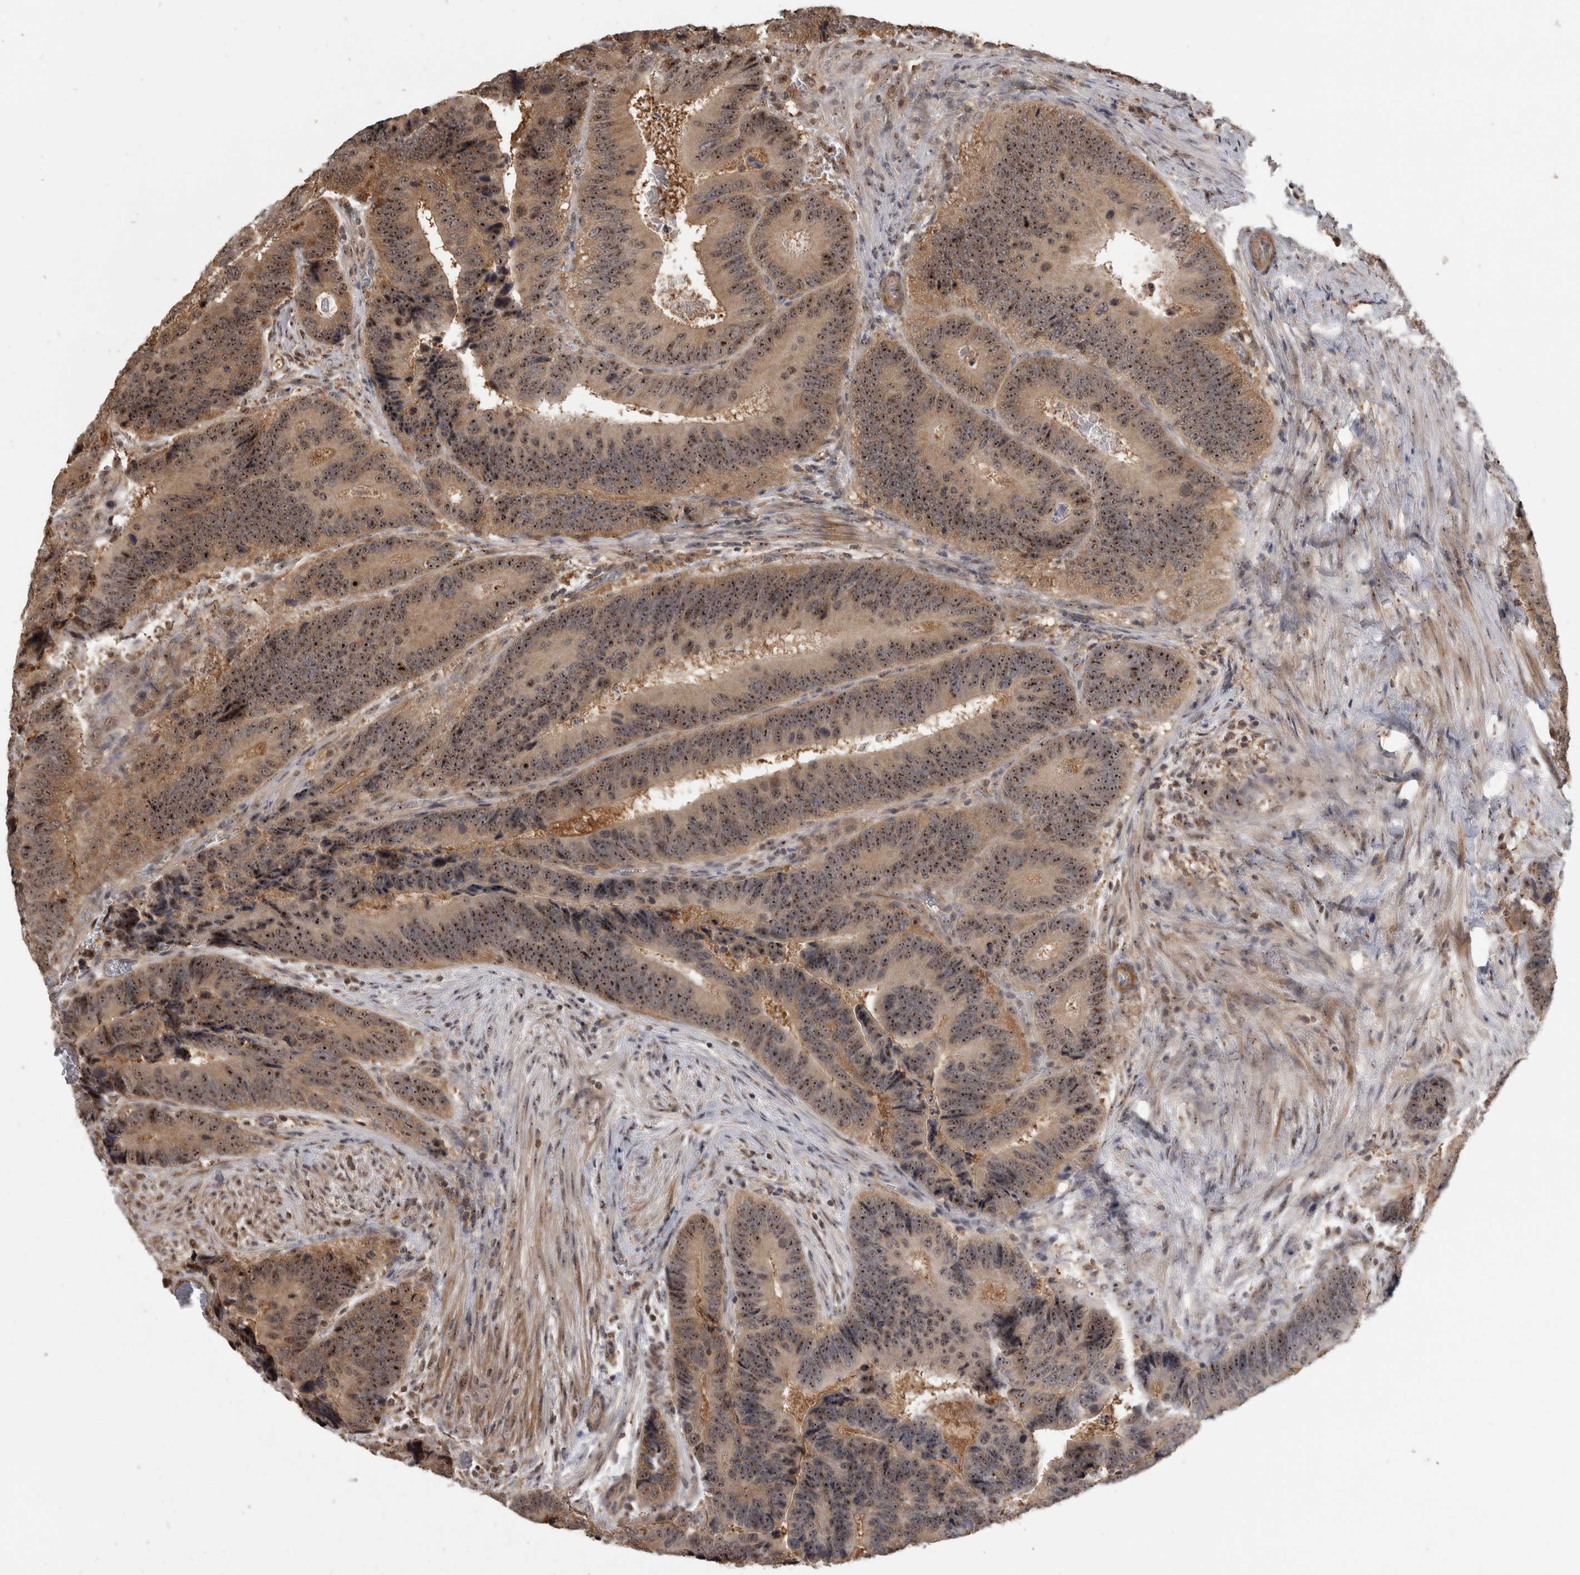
{"staining": {"intensity": "strong", "quantity": "25%-75%", "location": "cytoplasmic/membranous,nuclear"}, "tissue": "colorectal cancer", "cell_type": "Tumor cells", "image_type": "cancer", "snomed": [{"axis": "morphology", "description": "Inflammation, NOS"}, {"axis": "morphology", "description": "Adenocarcinoma, NOS"}, {"axis": "topography", "description": "Colon"}], "caption": "Strong cytoplasmic/membranous and nuclear staining for a protein is seen in approximately 25%-75% of tumor cells of adenocarcinoma (colorectal) using IHC.", "gene": "TDRD7", "patient": {"sex": "male", "age": 72}}